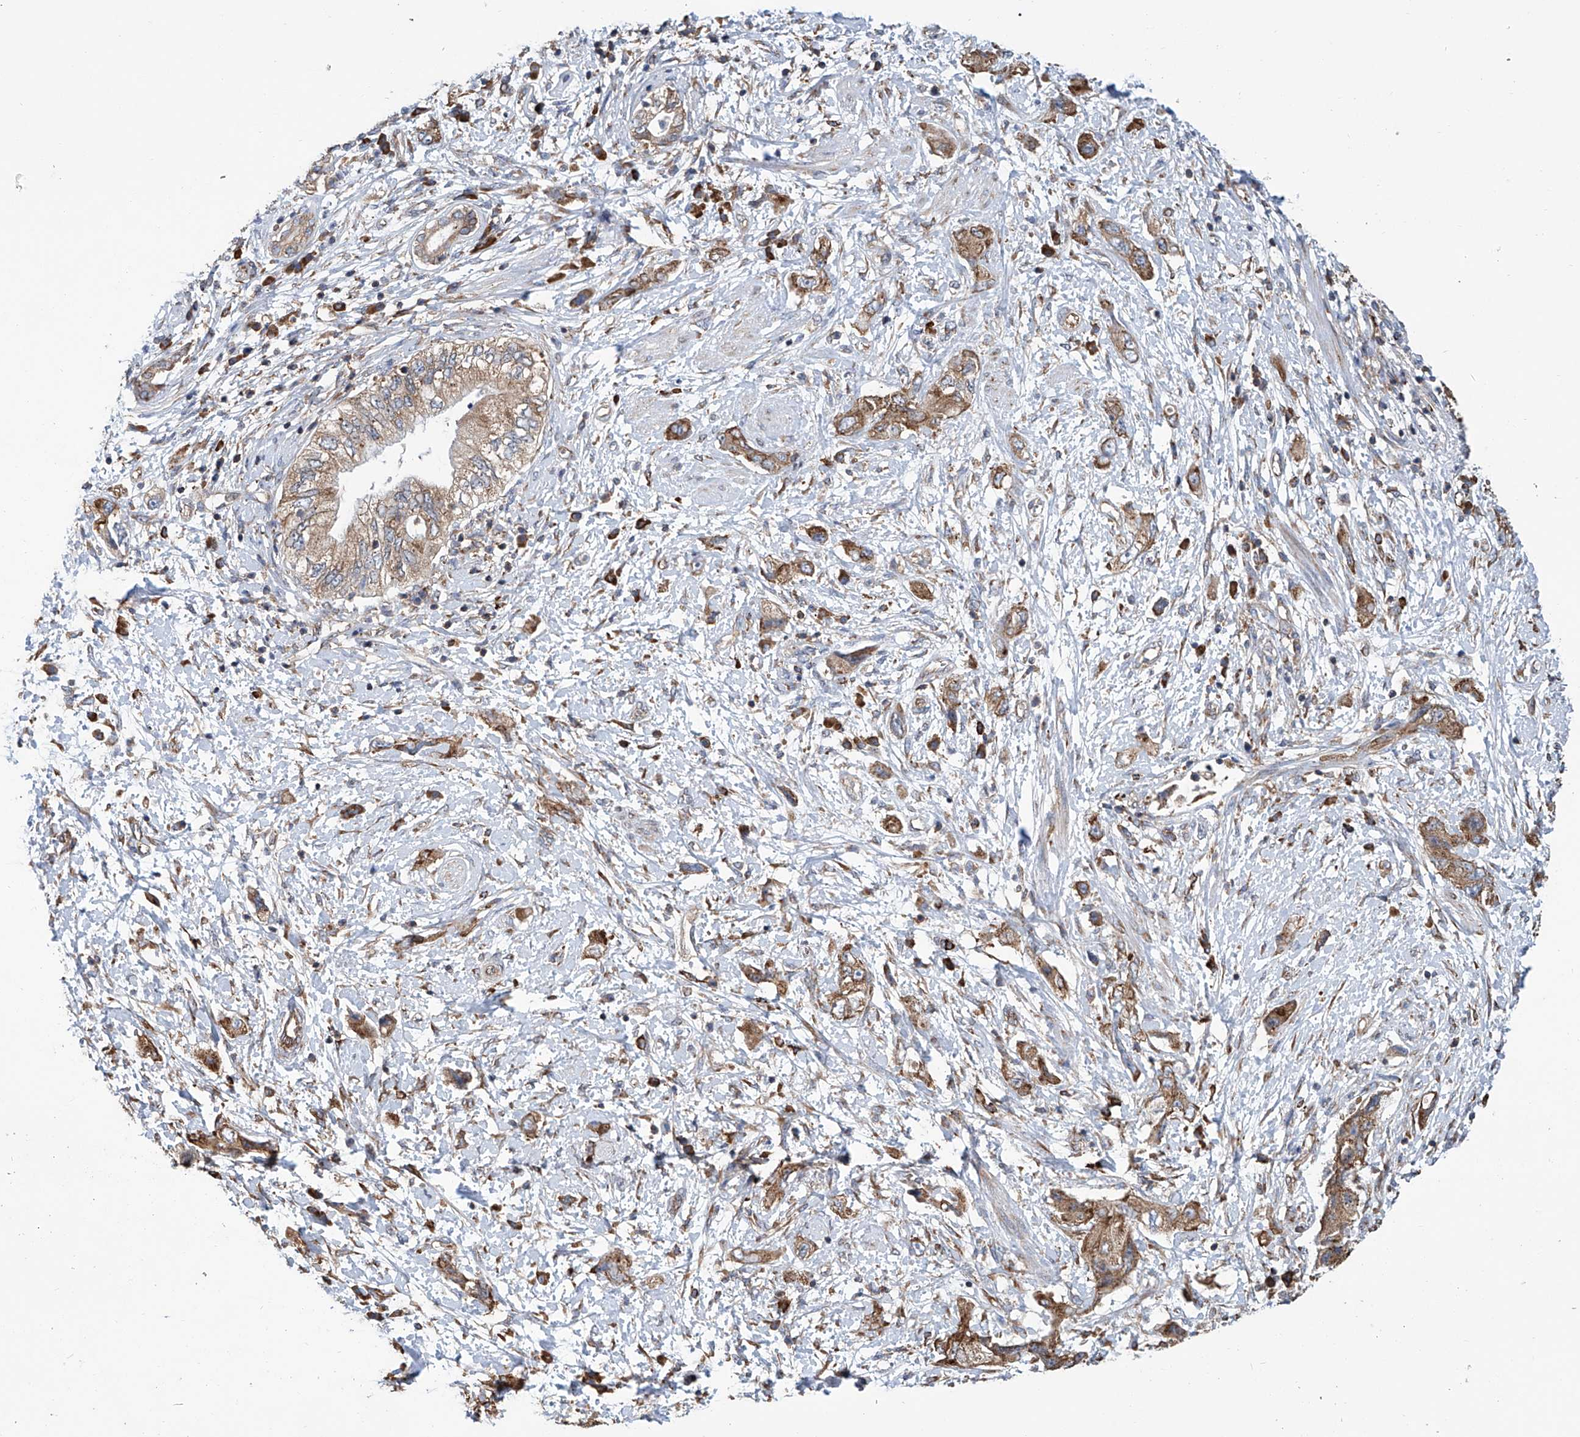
{"staining": {"intensity": "moderate", "quantity": ">75%", "location": "cytoplasmic/membranous"}, "tissue": "pancreatic cancer", "cell_type": "Tumor cells", "image_type": "cancer", "snomed": [{"axis": "morphology", "description": "Adenocarcinoma, NOS"}, {"axis": "topography", "description": "Pancreas"}], "caption": "Protein analysis of pancreatic cancer (adenocarcinoma) tissue displays moderate cytoplasmic/membranous positivity in approximately >75% of tumor cells.", "gene": "SENP2", "patient": {"sex": "female", "age": 73}}